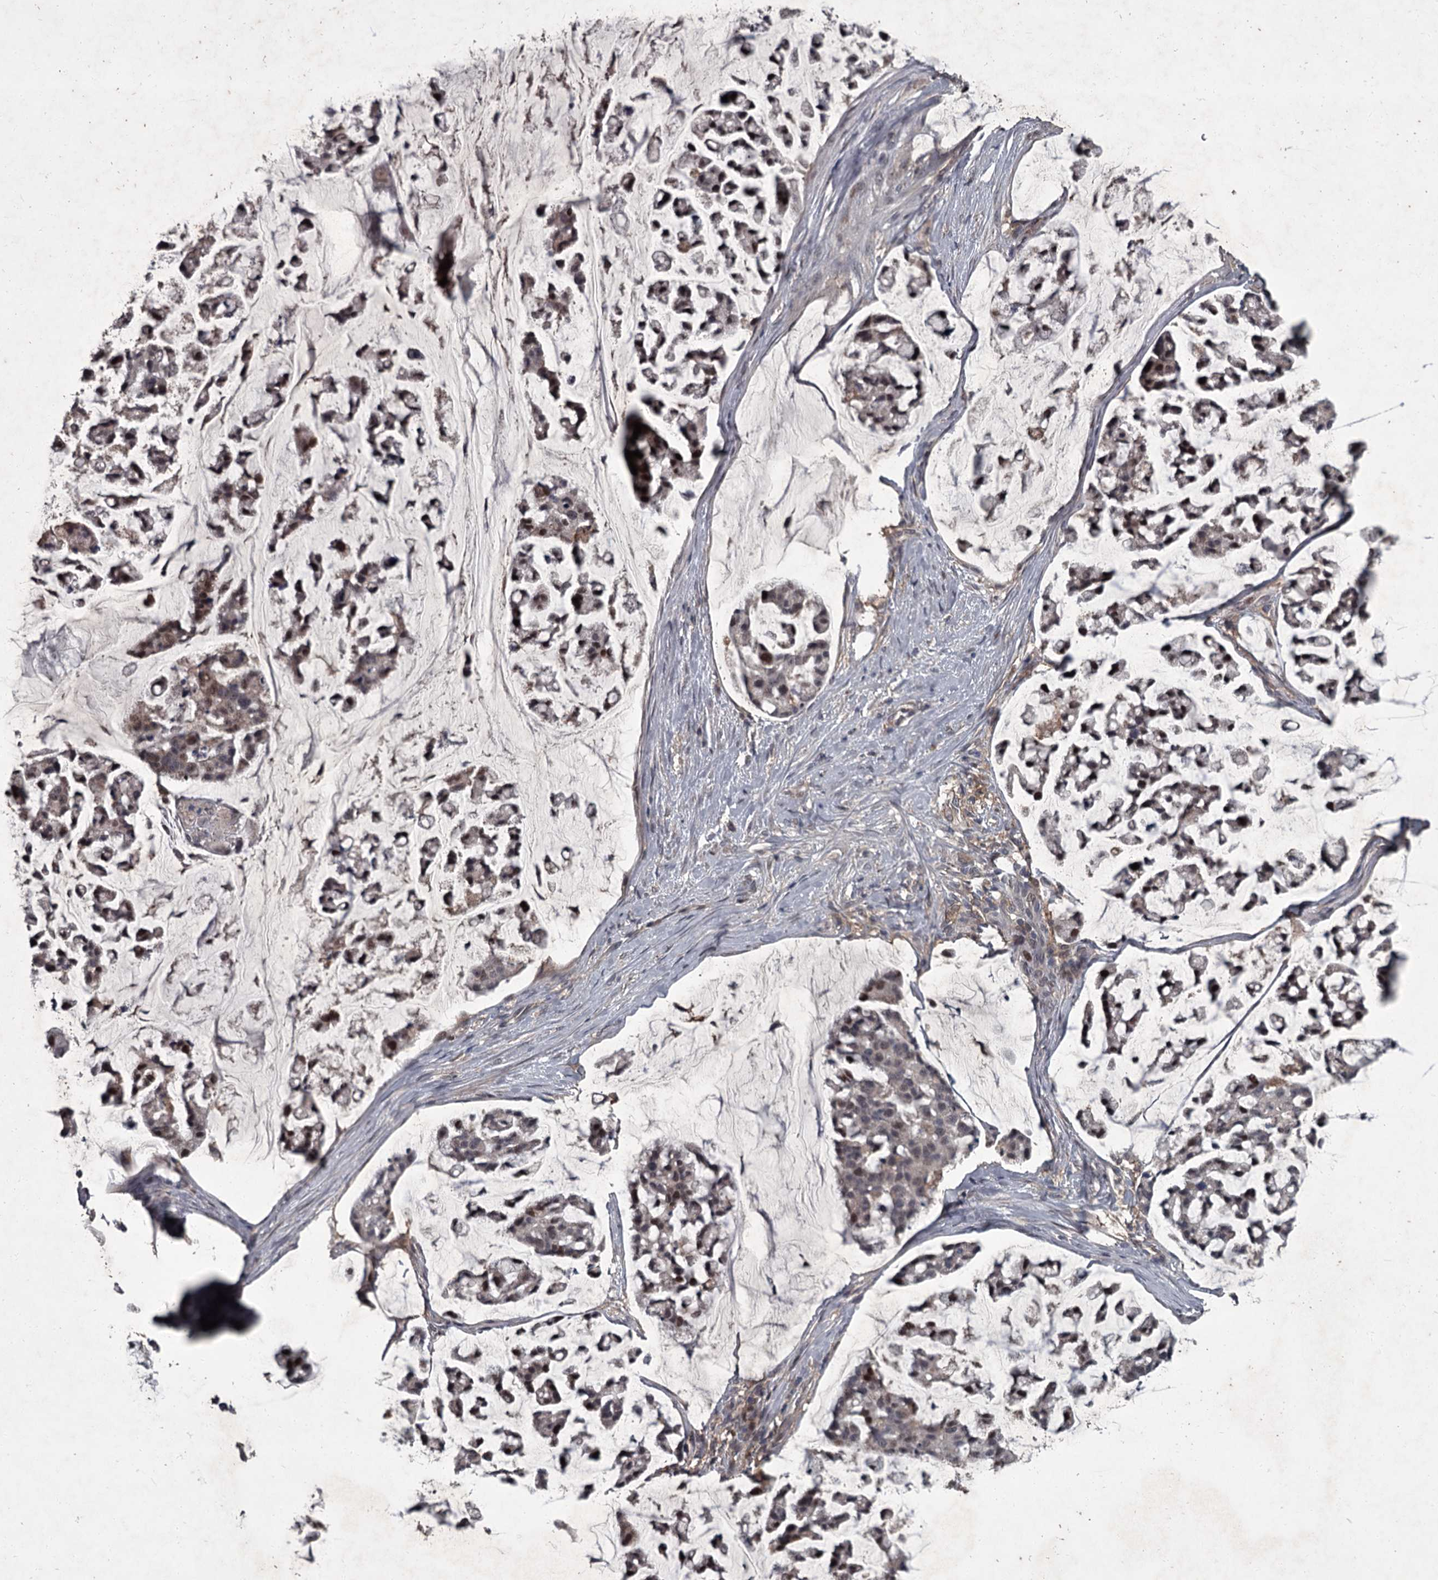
{"staining": {"intensity": "weak", "quantity": ">75%", "location": "nuclear"}, "tissue": "stomach cancer", "cell_type": "Tumor cells", "image_type": "cancer", "snomed": [{"axis": "morphology", "description": "Adenocarcinoma, NOS"}, {"axis": "topography", "description": "Stomach, lower"}], "caption": "A photomicrograph of stomach cancer stained for a protein exhibits weak nuclear brown staining in tumor cells.", "gene": "FLVCR2", "patient": {"sex": "male", "age": 67}}